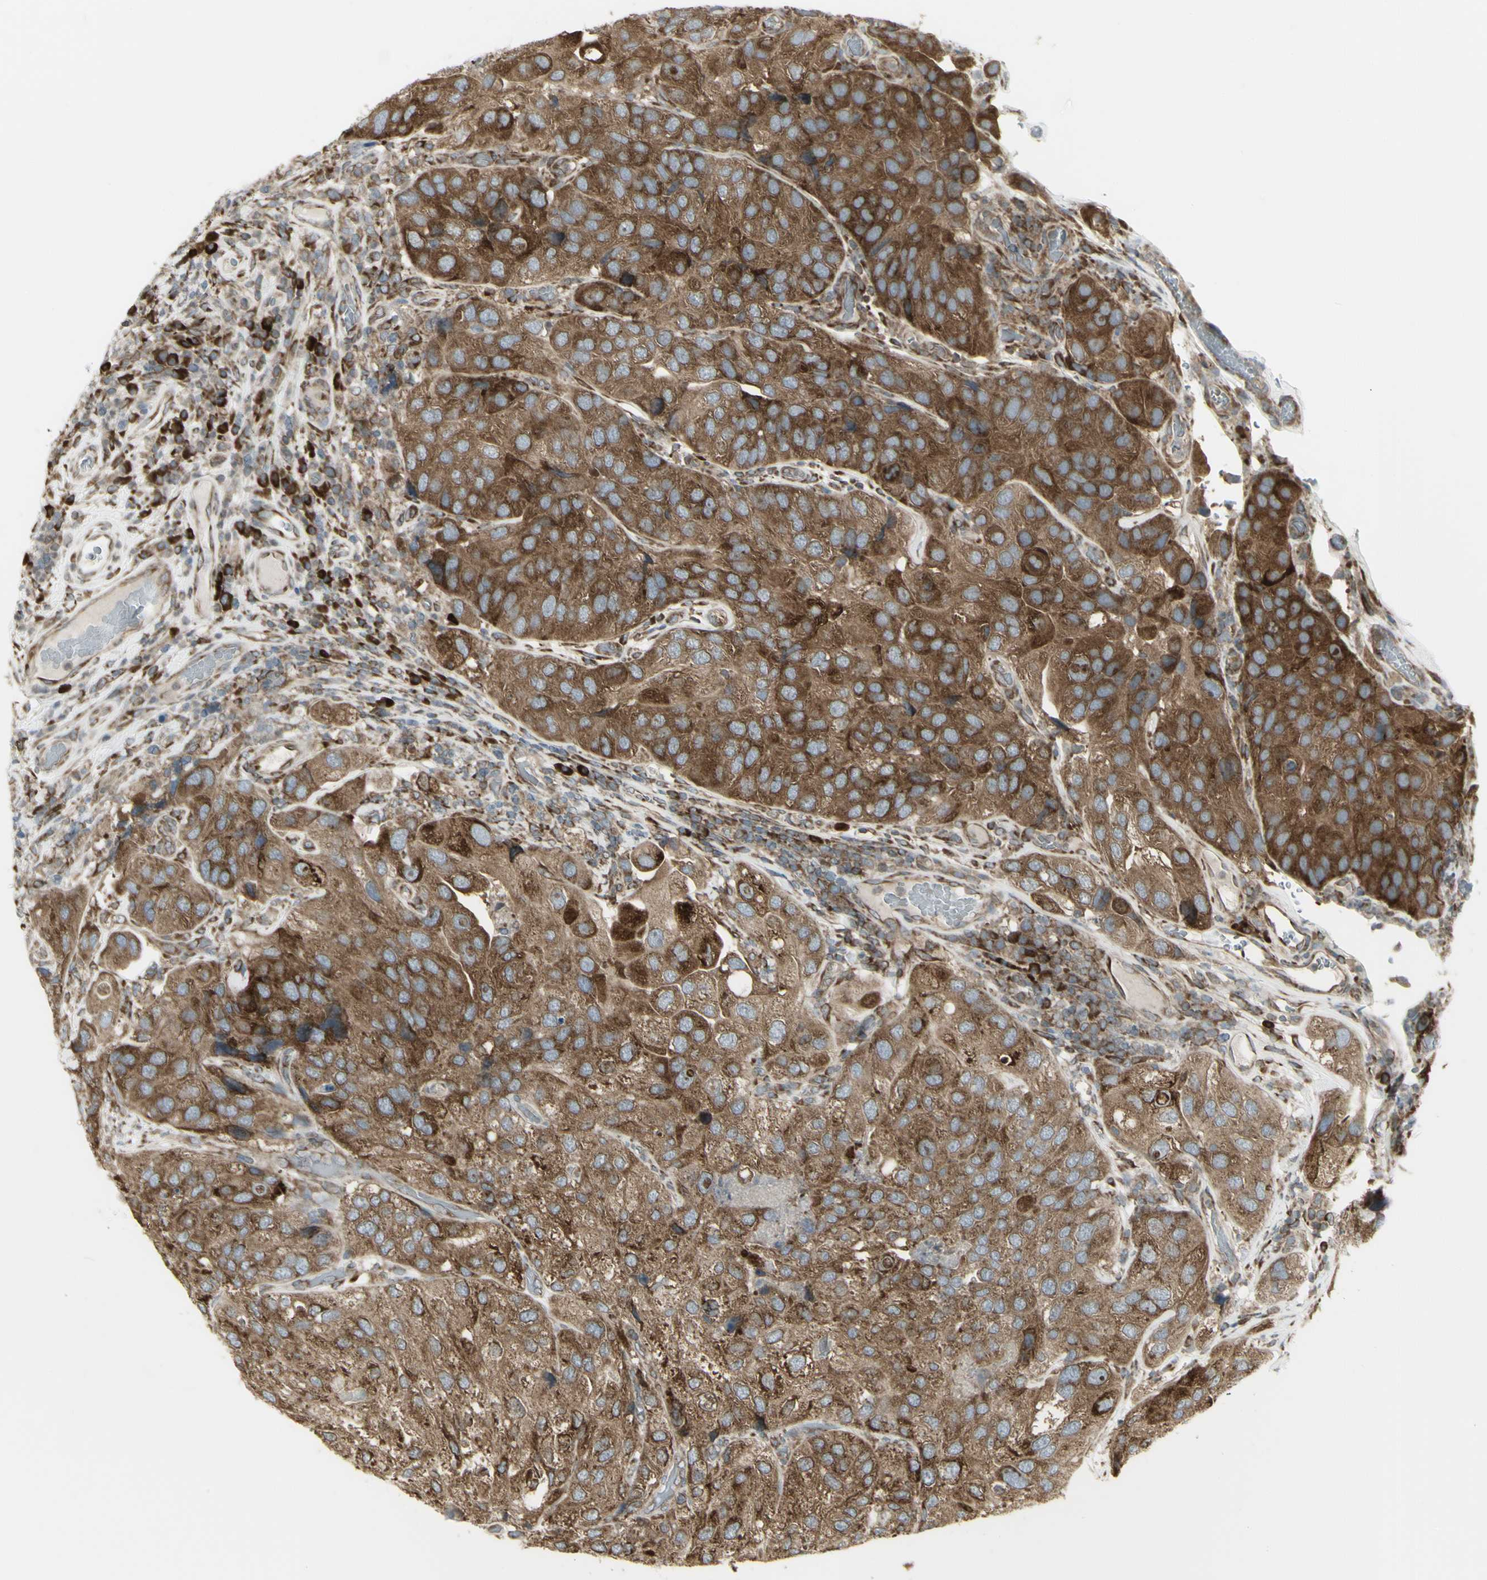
{"staining": {"intensity": "strong", "quantity": ">75%", "location": "cytoplasmic/membranous"}, "tissue": "urothelial cancer", "cell_type": "Tumor cells", "image_type": "cancer", "snomed": [{"axis": "morphology", "description": "Urothelial carcinoma, High grade"}, {"axis": "topography", "description": "Urinary bladder"}], "caption": "This is an image of immunohistochemistry (IHC) staining of urothelial carcinoma (high-grade), which shows strong positivity in the cytoplasmic/membranous of tumor cells.", "gene": "FKBP3", "patient": {"sex": "female", "age": 64}}